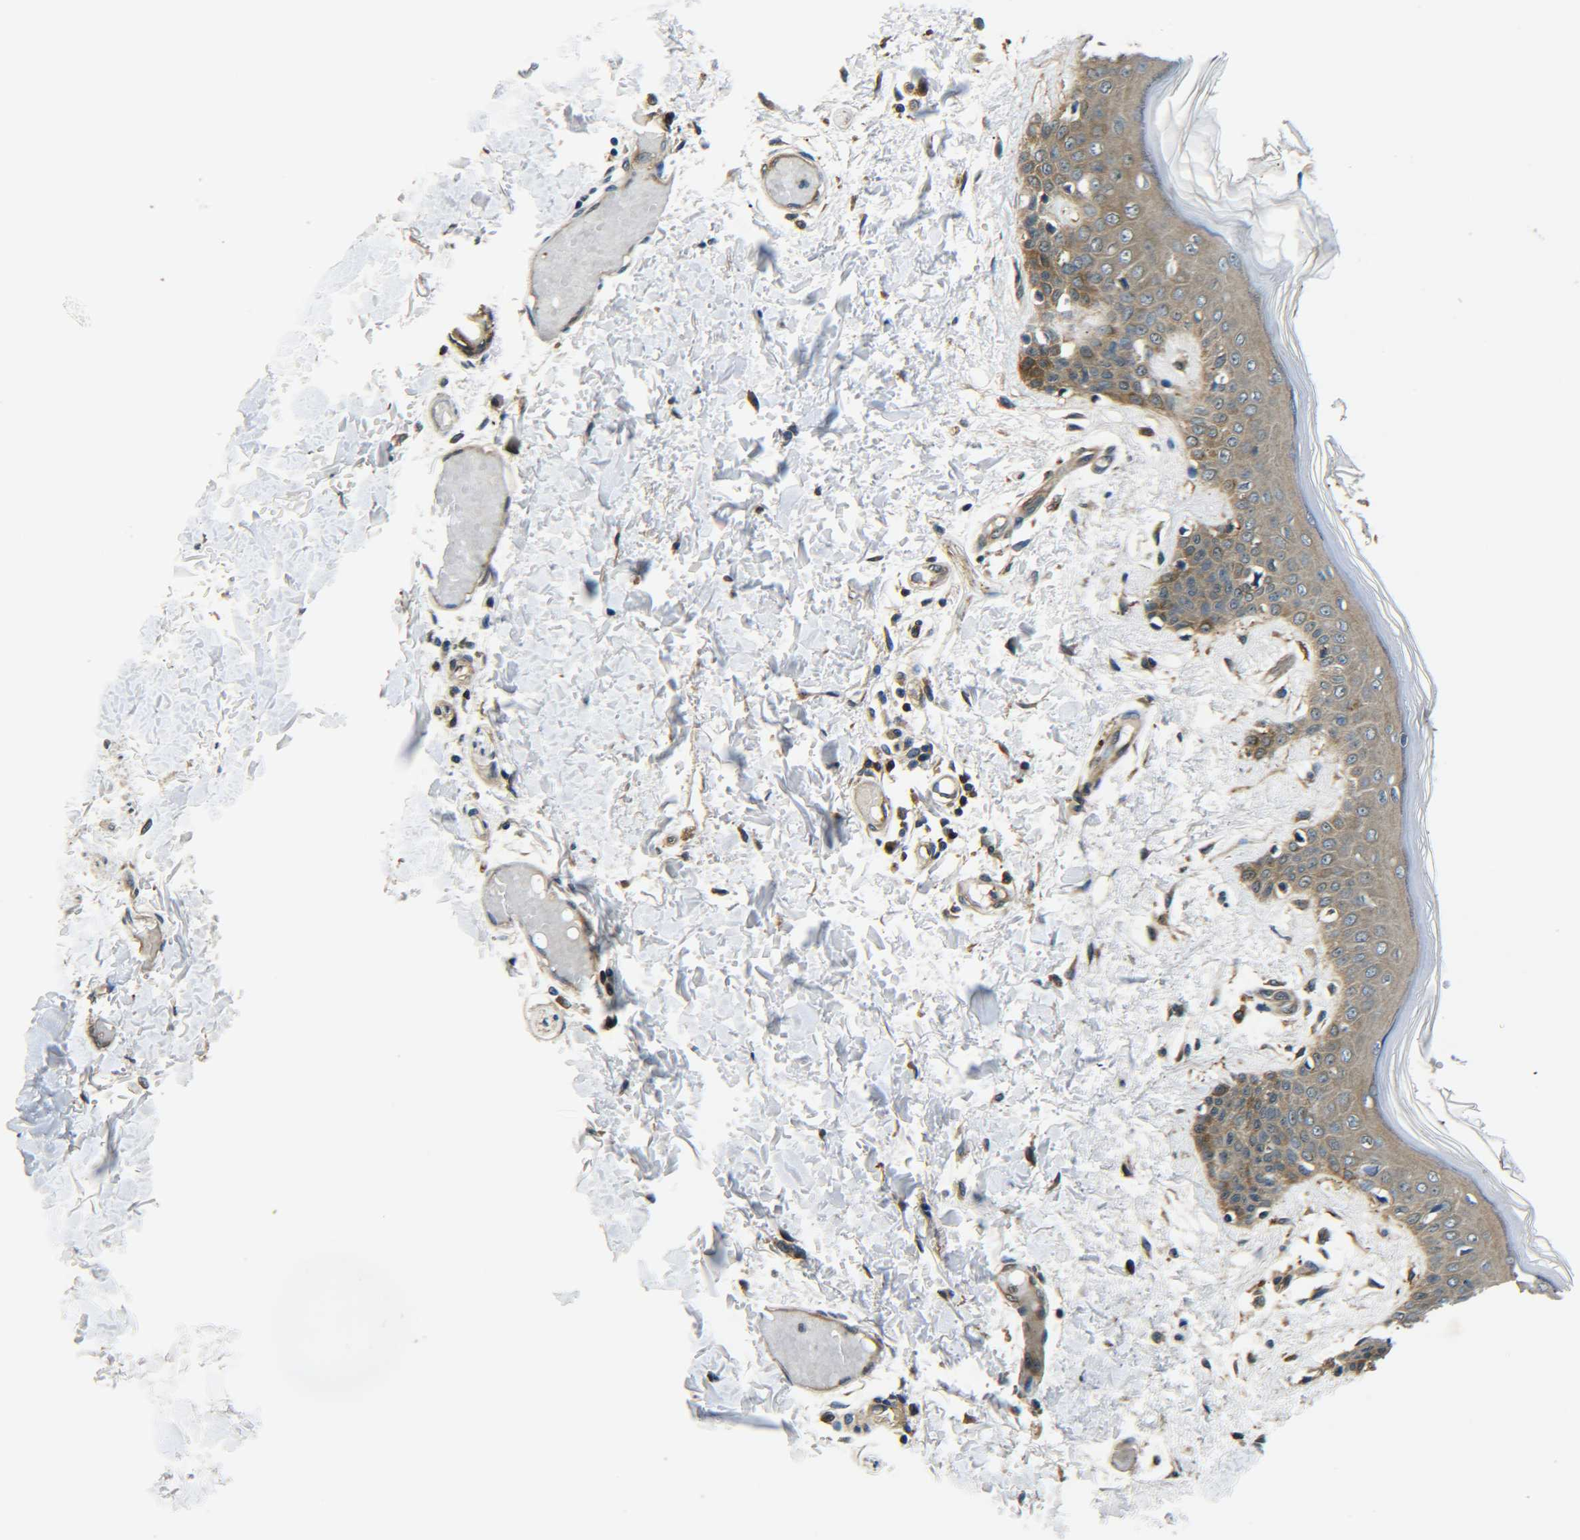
{"staining": {"intensity": "moderate", "quantity": ">75%", "location": "cytoplasmic/membranous"}, "tissue": "skin", "cell_type": "Fibroblasts", "image_type": "normal", "snomed": [{"axis": "morphology", "description": "Normal tissue, NOS"}, {"axis": "topography", "description": "Skin"}], "caption": "This micrograph demonstrates normal skin stained with immunohistochemistry to label a protein in brown. The cytoplasmic/membranous of fibroblasts show moderate positivity for the protein. Nuclei are counter-stained blue.", "gene": "PREB", "patient": {"sex": "male", "age": 53}}